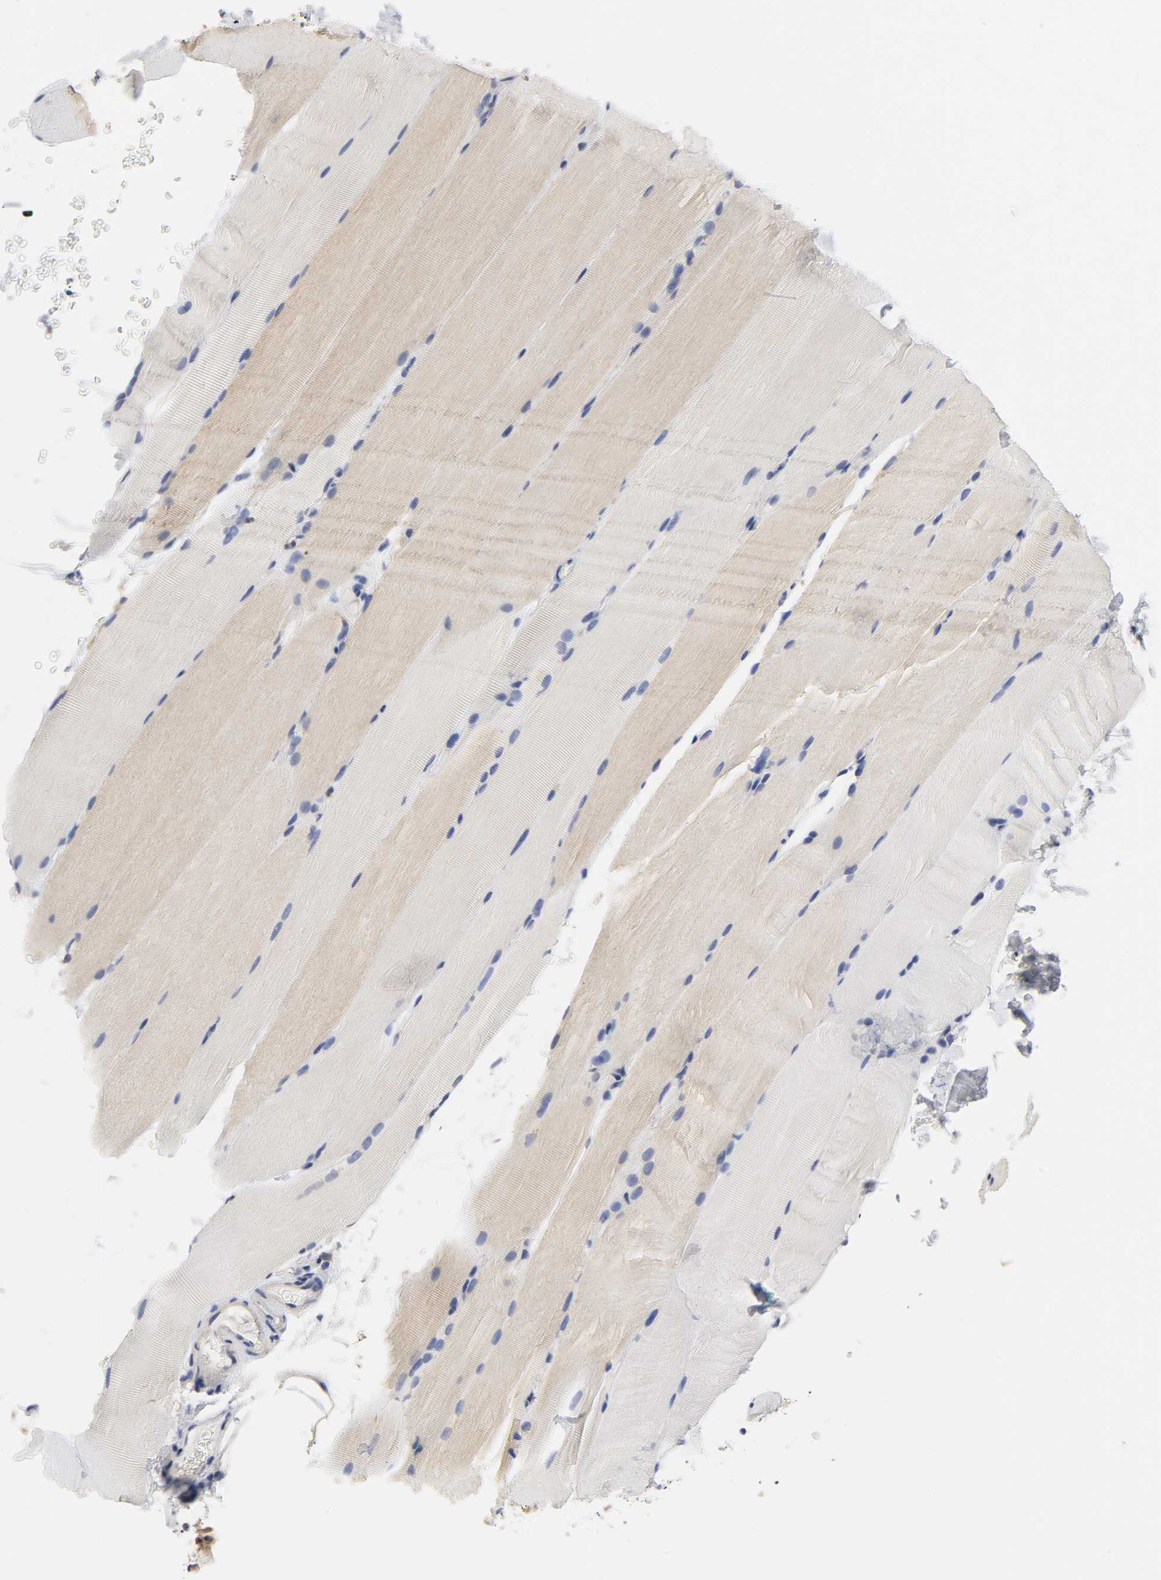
{"staining": {"intensity": "weak", "quantity": "25%-75%", "location": "cytoplasmic/membranous"}, "tissue": "skeletal muscle", "cell_type": "Myocytes", "image_type": "normal", "snomed": [{"axis": "morphology", "description": "Normal tissue, NOS"}, {"axis": "topography", "description": "Skeletal muscle"}, {"axis": "topography", "description": "Parathyroid gland"}], "caption": "Immunohistochemical staining of normal human skeletal muscle exhibits weak cytoplasmic/membranous protein staining in about 25%-75% of myocytes. The protein is shown in brown color, while the nuclei are stained blue.", "gene": "HCK", "patient": {"sex": "female", "age": 37}}